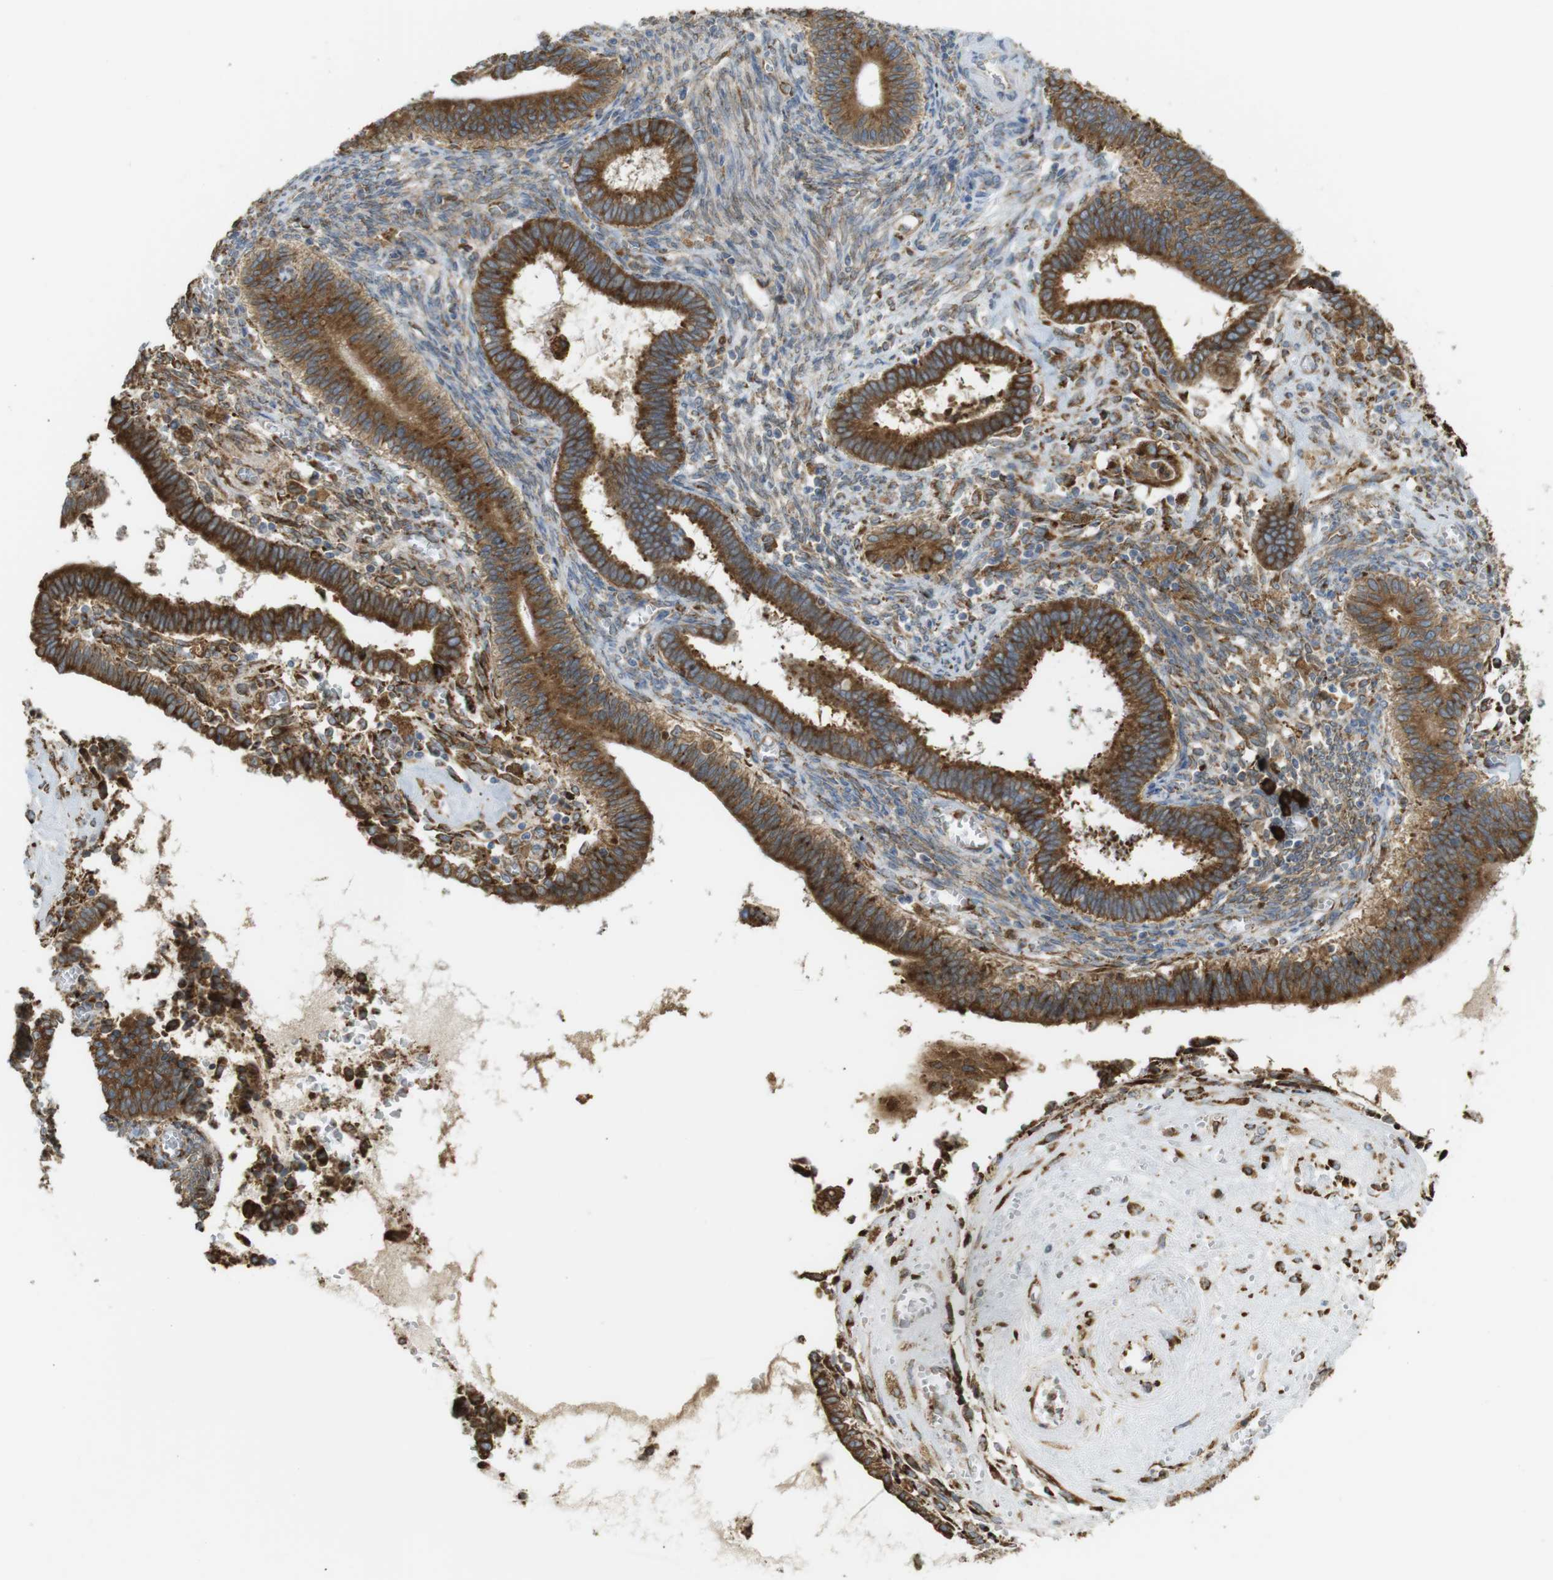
{"staining": {"intensity": "strong", "quantity": ">75%", "location": "cytoplasmic/membranous"}, "tissue": "cervical cancer", "cell_type": "Tumor cells", "image_type": "cancer", "snomed": [{"axis": "morphology", "description": "Adenocarcinoma, NOS"}, {"axis": "topography", "description": "Cervix"}], "caption": "The photomicrograph demonstrates staining of adenocarcinoma (cervical), revealing strong cytoplasmic/membranous protein expression (brown color) within tumor cells.", "gene": "MBOAT2", "patient": {"sex": "female", "age": 44}}